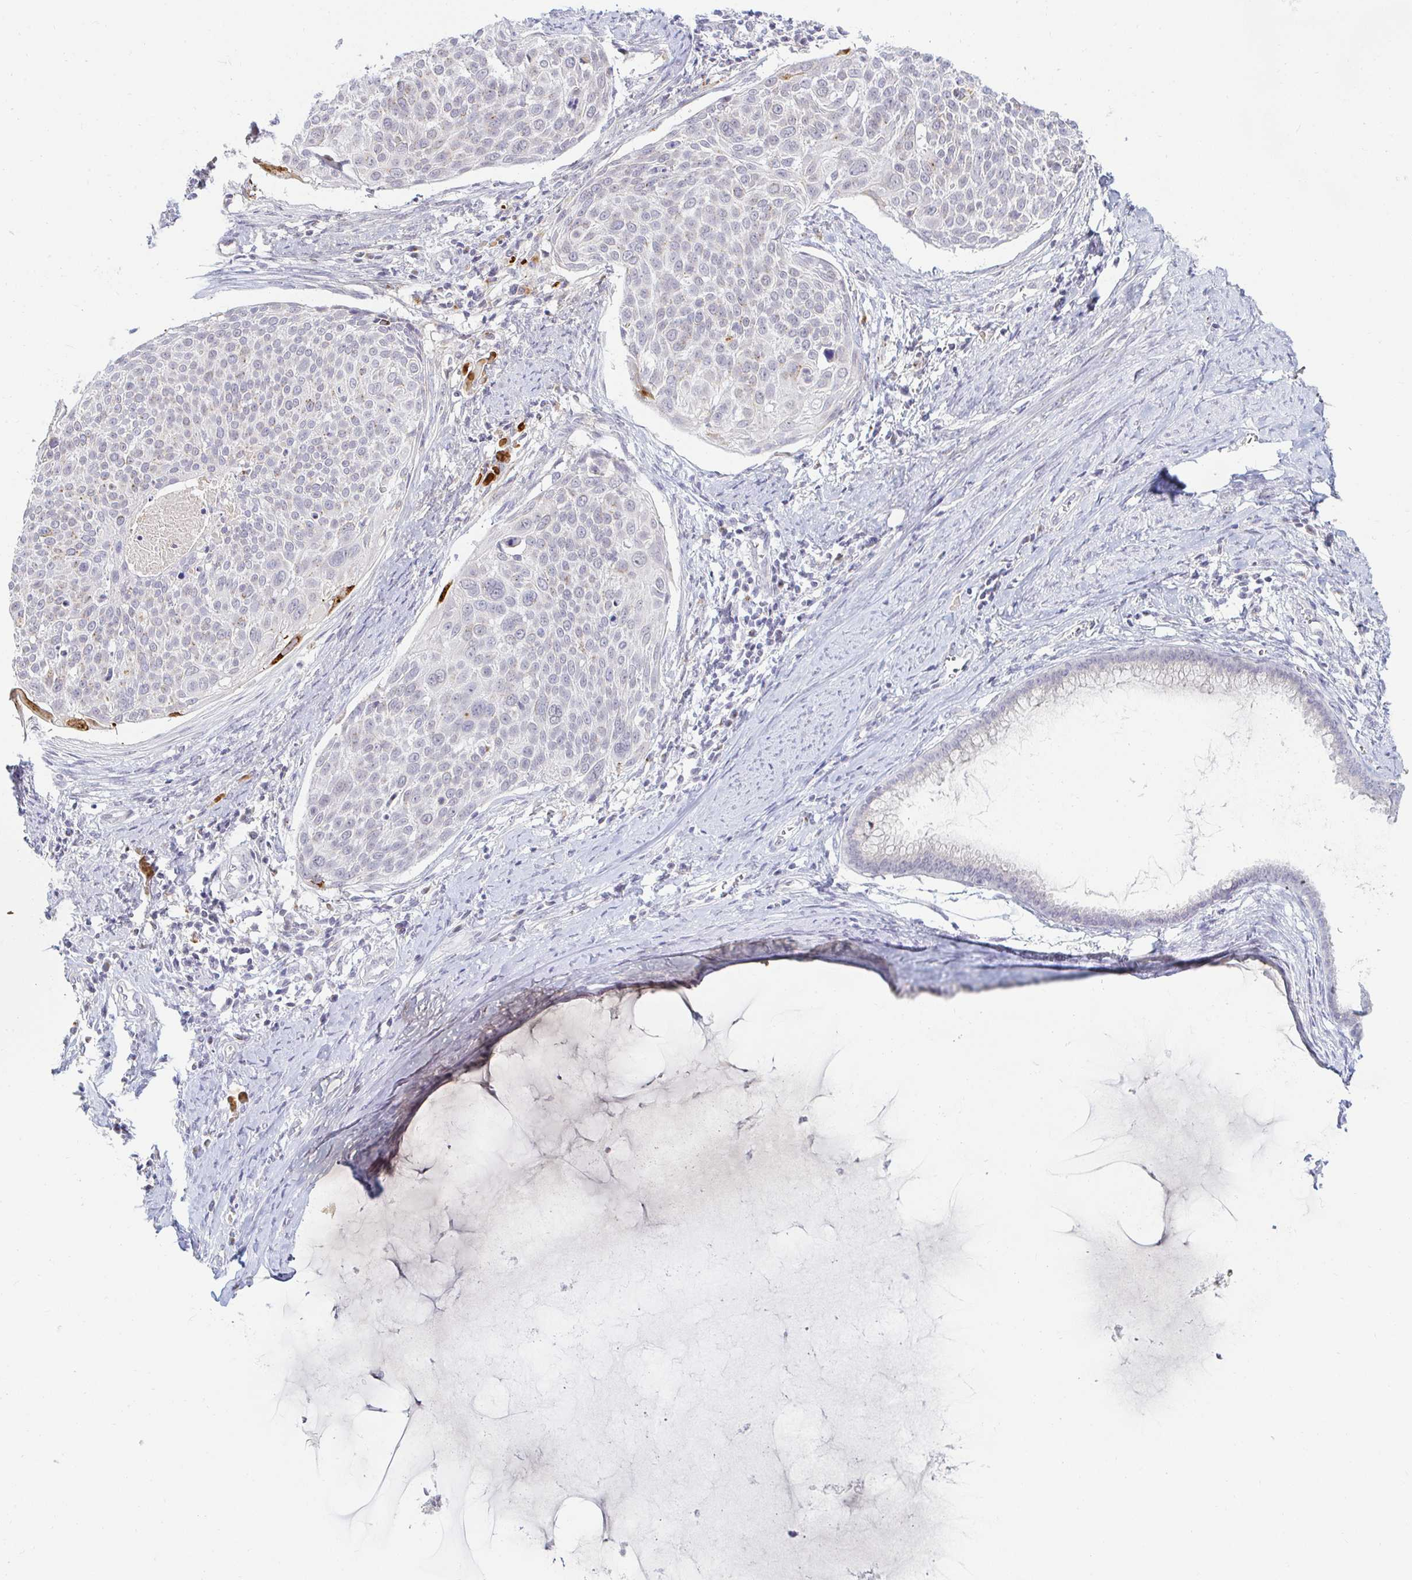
{"staining": {"intensity": "negative", "quantity": "none", "location": "none"}, "tissue": "cervical cancer", "cell_type": "Tumor cells", "image_type": "cancer", "snomed": [{"axis": "morphology", "description": "Squamous cell carcinoma, NOS"}, {"axis": "topography", "description": "Cervix"}], "caption": "This is a photomicrograph of immunohistochemistry (IHC) staining of cervical cancer, which shows no staining in tumor cells.", "gene": "OR51D1", "patient": {"sex": "female", "age": 39}}